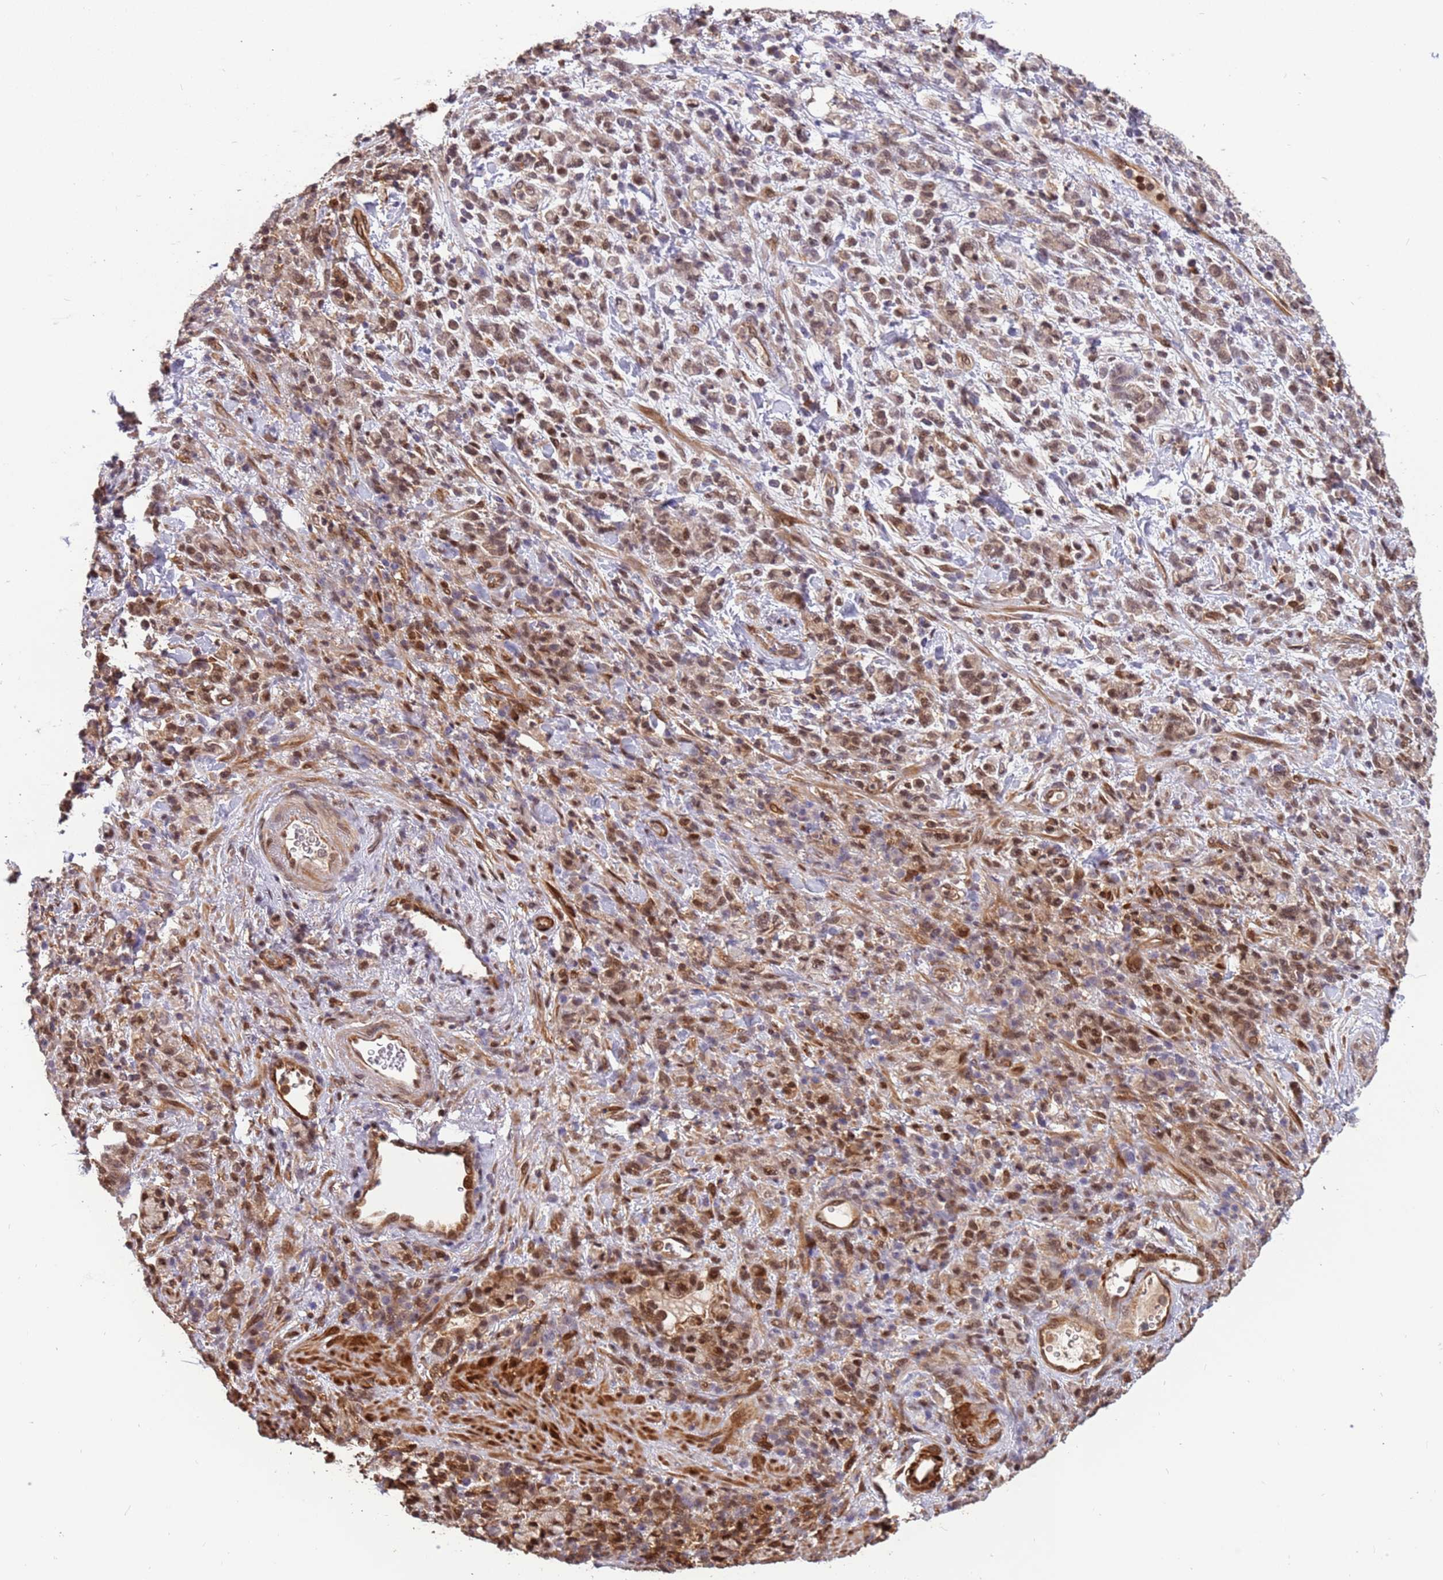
{"staining": {"intensity": "moderate", "quantity": ">75%", "location": "nuclear"}, "tissue": "stomach cancer", "cell_type": "Tumor cells", "image_type": "cancer", "snomed": [{"axis": "morphology", "description": "Adenocarcinoma, NOS"}, {"axis": "topography", "description": "Stomach"}], "caption": "DAB immunohistochemical staining of human stomach cancer displays moderate nuclear protein staining in approximately >75% of tumor cells.", "gene": "GBP2", "patient": {"sex": "male", "age": 76}}